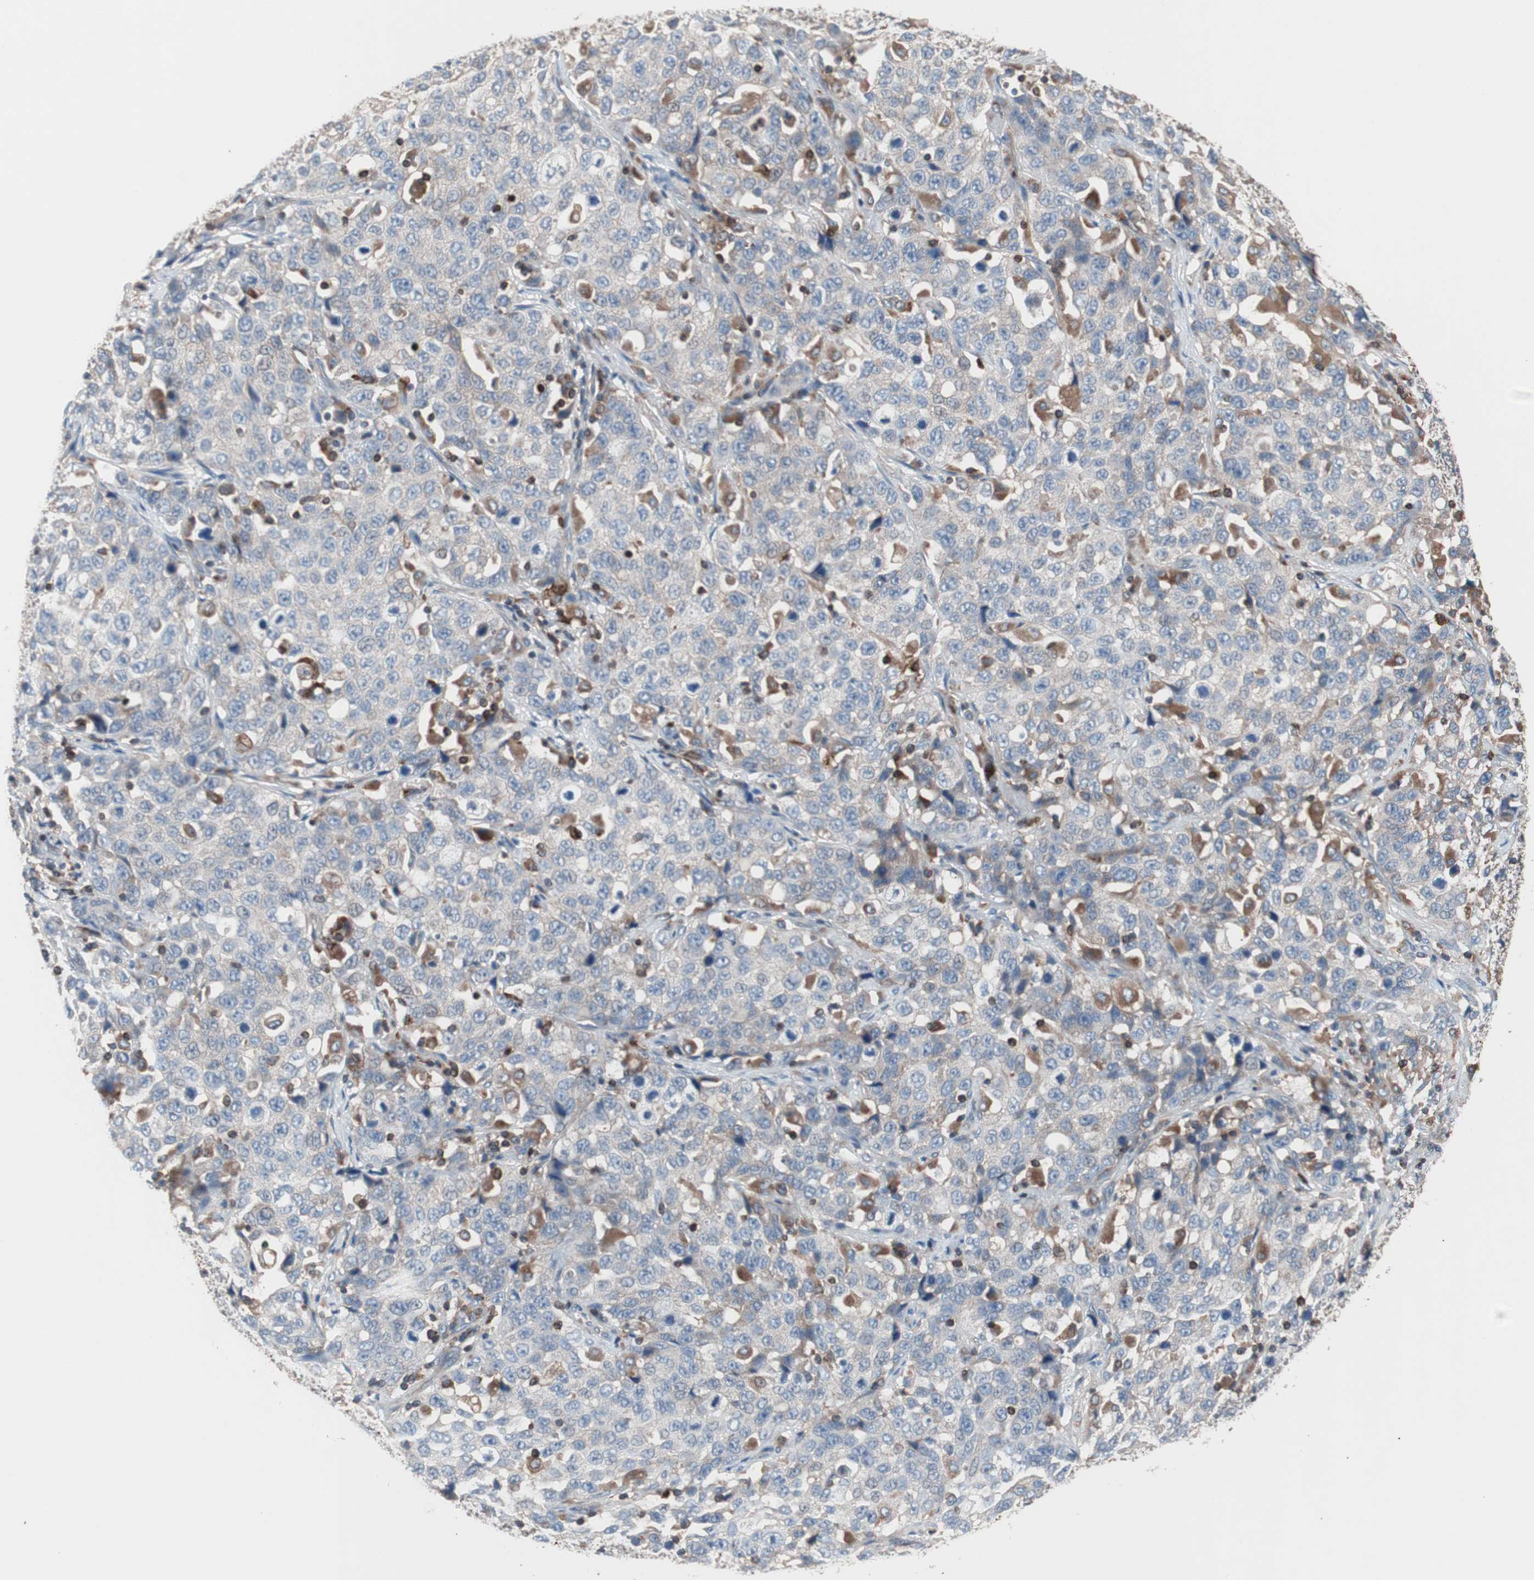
{"staining": {"intensity": "weak", "quantity": ">75%", "location": "cytoplasmic/membranous"}, "tissue": "stomach cancer", "cell_type": "Tumor cells", "image_type": "cancer", "snomed": [{"axis": "morphology", "description": "Normal tissue, NOS"}, {"axis": "morphology", "description": "Adenocarcinoma, NOS"}, {"axis": "topography", "description": "Stomach"}], "caption": "This photomicrograph exhibits stomach cancer (adenocarcinoma) stained with IHC to label a protein in brown. The cytoplasmic/membranous of tumor cells show weak positivity for the protein. Nuclei are counter-stained blue.", "gene": "PIK3R1", "patient": {"sex": "male", "age": 48}}